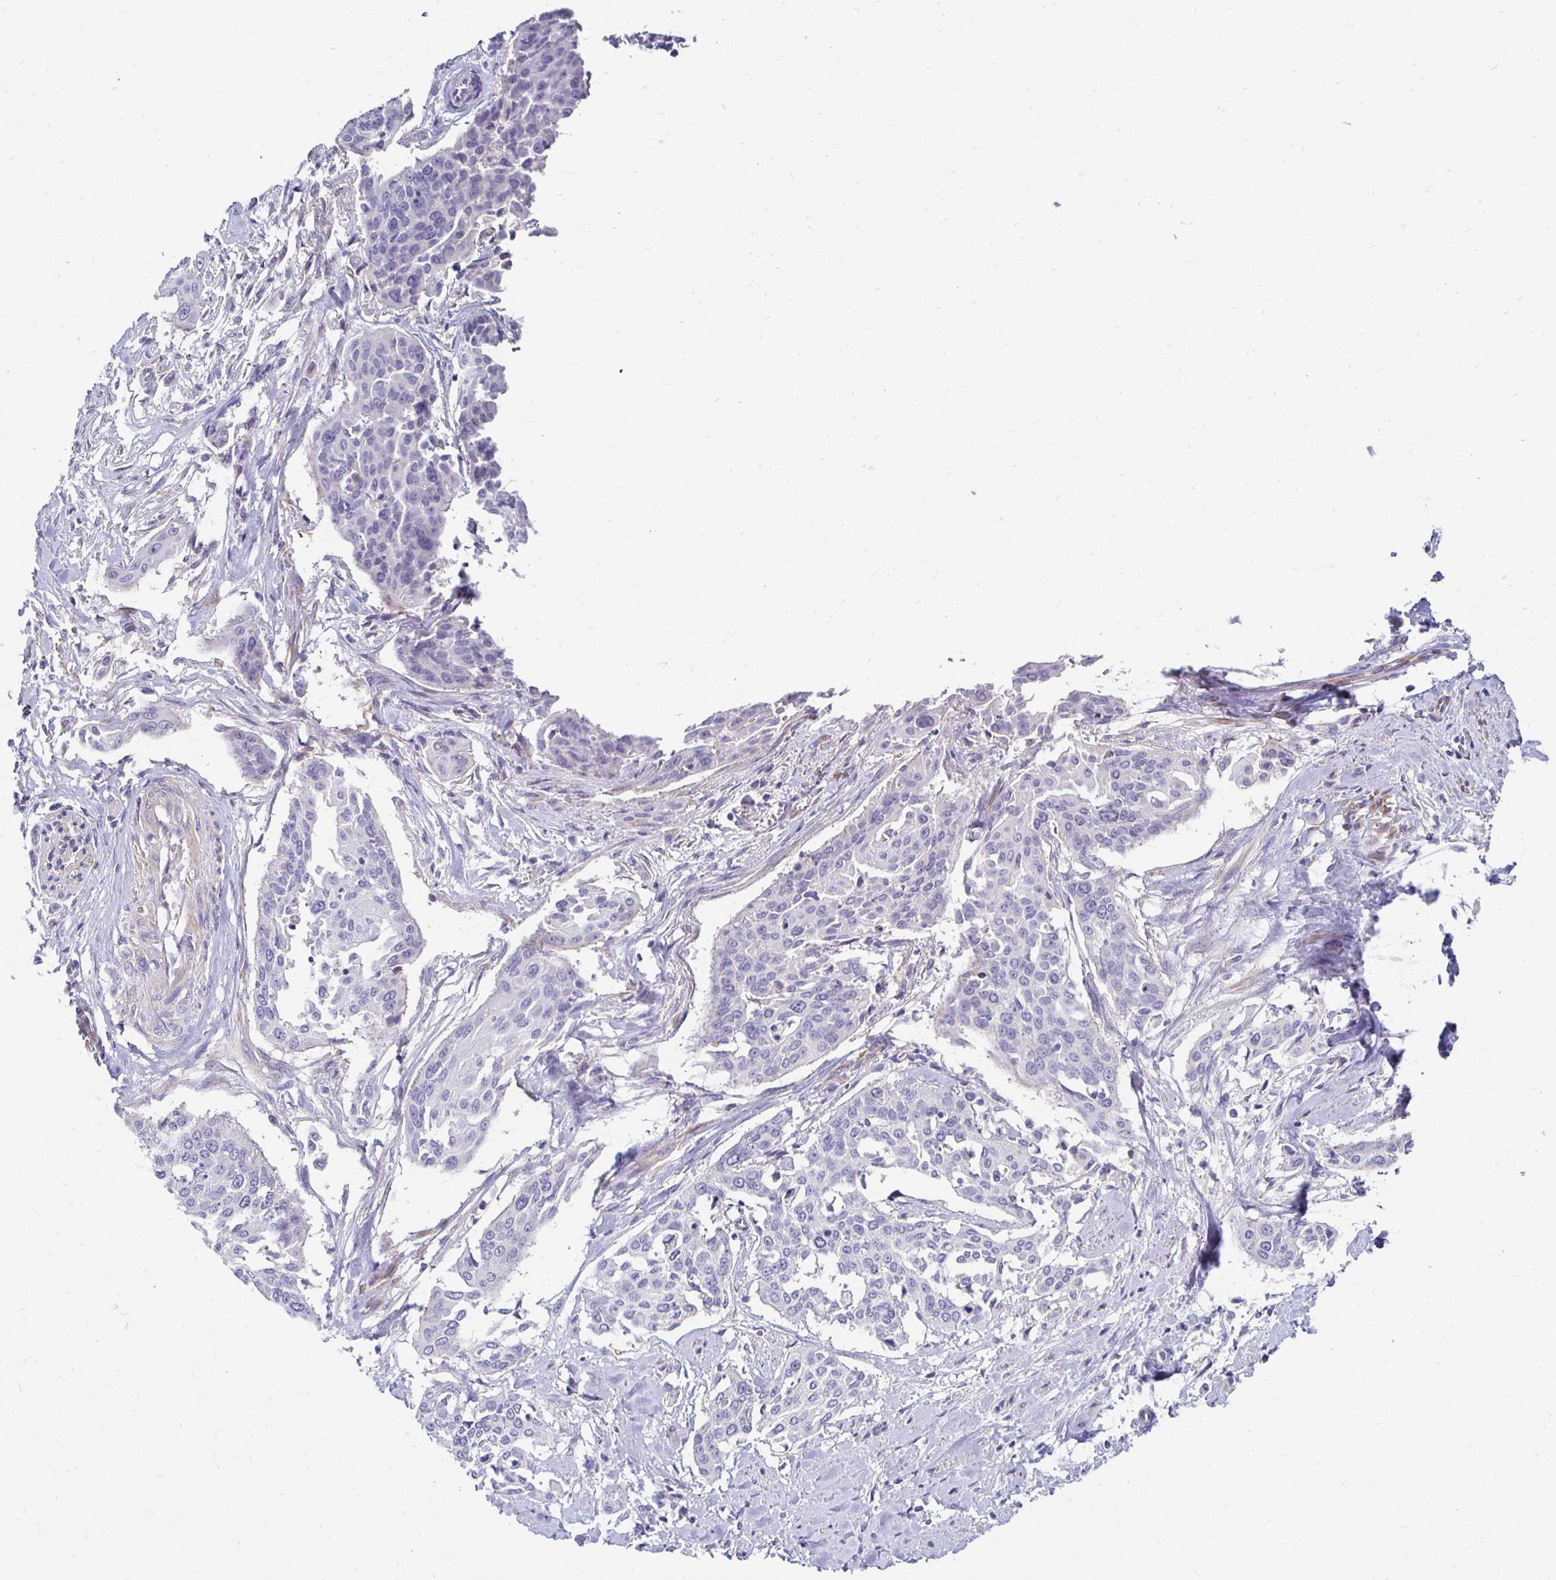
{"staining": {"intensity": "negative", "quantity": "none", "location": "none"}, "tissue": "cervical cancer", "cell_type": "Tumor cells", "image_type": "cancer", "snomed": [{"axis": "morphology", "description": "Squamous cell carcinoma, NOS"}, {"axis": "topography", "description": "Cervix"}], "caption": "This is a histopathology image of immunohistochemistry staining of cervical cancer (squamous cell carcinoma), which shows no positivity in tumor cells.", "gene": "AKAP6", "patient": {"sex": "female", "age": 44}}